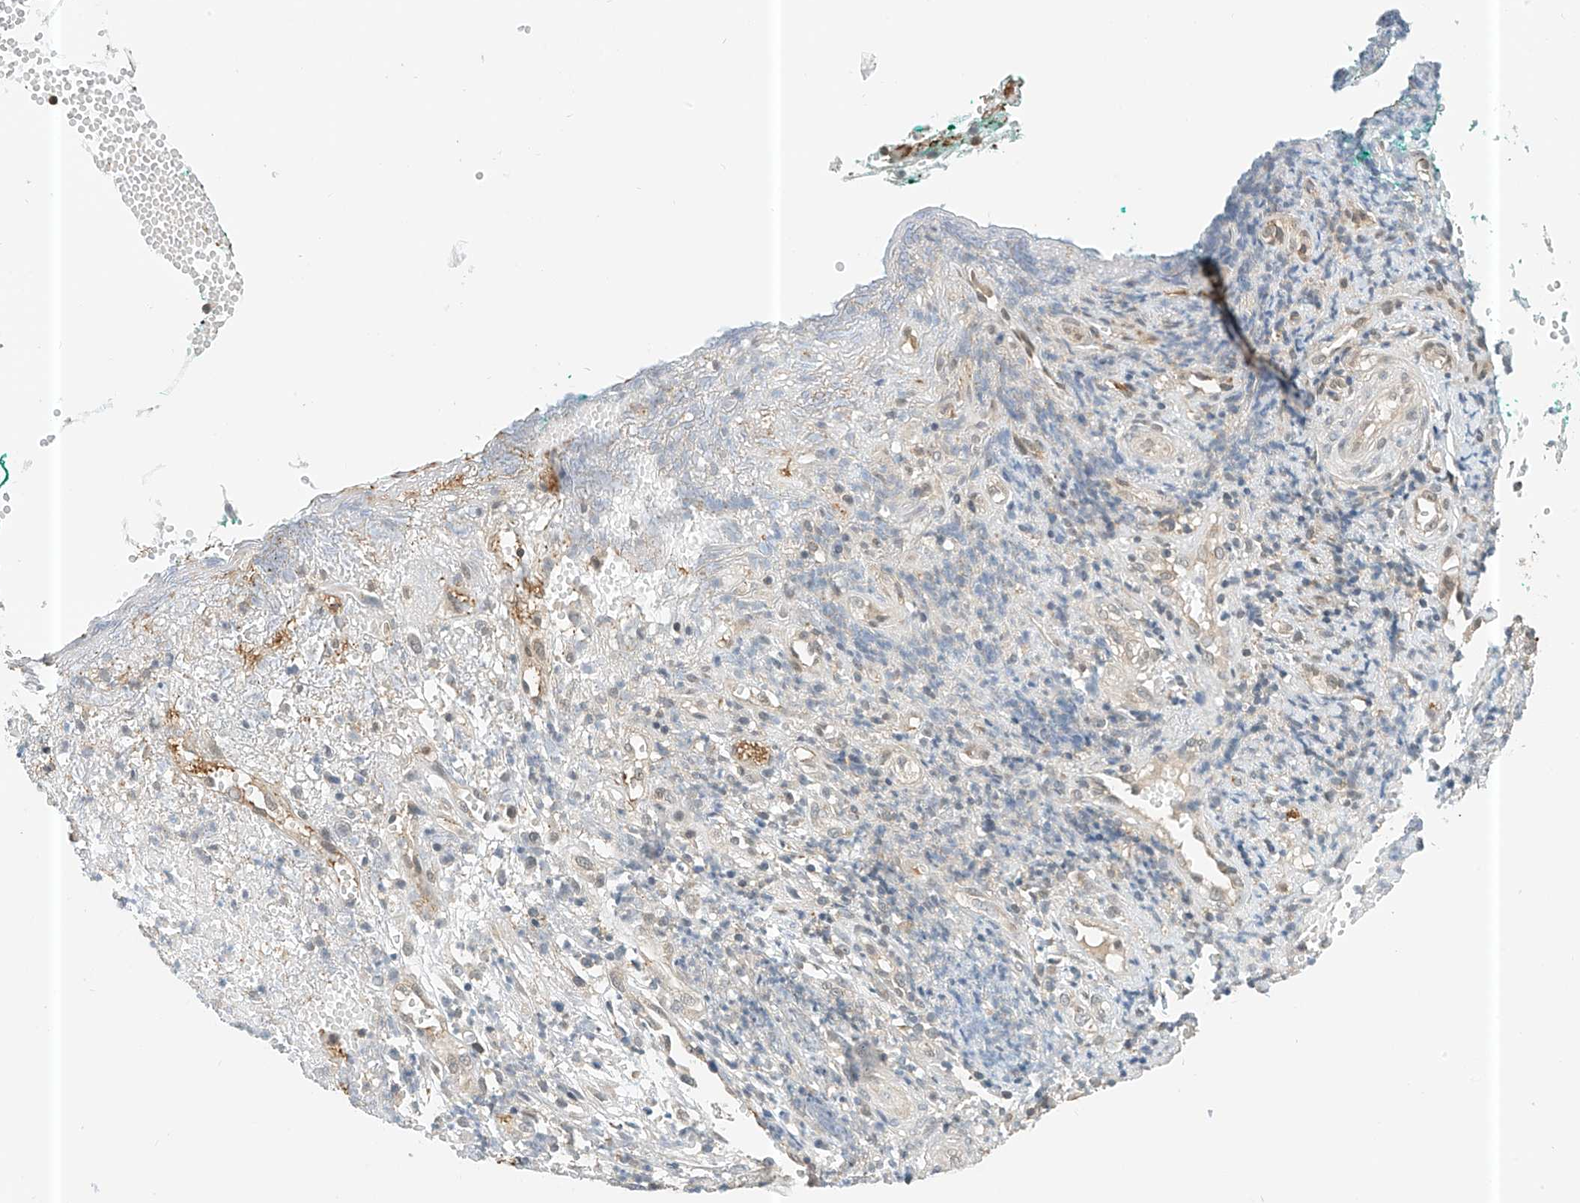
{"staining": {"intensity": "negative", "quantity": "none", "location": "none"}, "tissue": "adipose tissue", "cell_type": "Adipocytes", "image_type": "normal", "snomed": [{"axis": "morphology", "description": "Normal tissue, NOS"}, {"axis": "morphology", "description": "Basal cell carcinoma"}, {"axis": "topography", "description": "Cartilage tissue"}, {"axis": "topography", "description": "Nasopharynx"}, {"axis": "topography", "description": "Oral tissue"}], "caption": "The photomicrograph displays no significant positivity in adipocytes of adipose tissue.", "gene": "PPA2", "patient": {"sex": "female", "age": 77}}